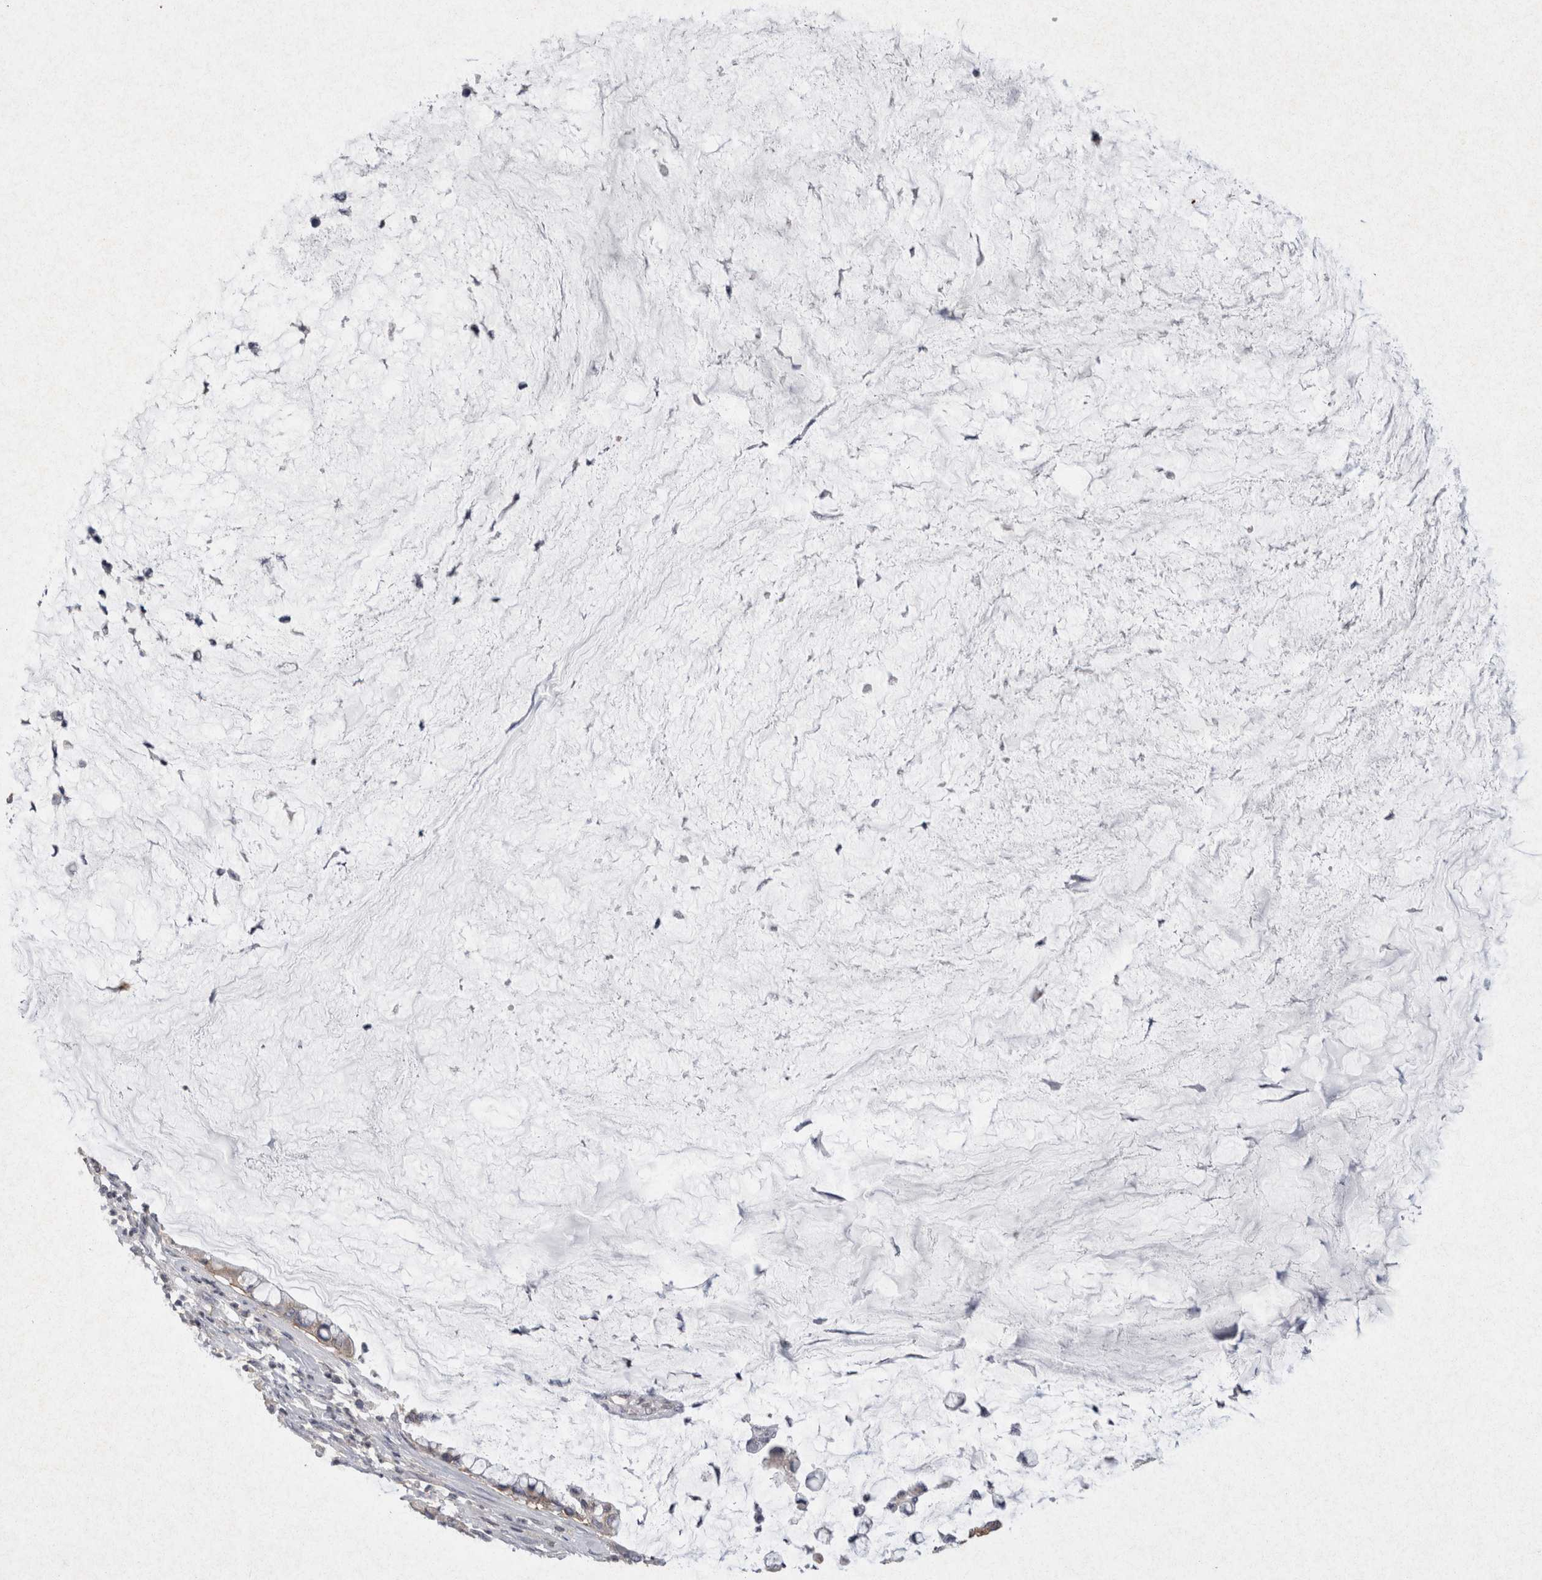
{"staining": {"intensity": "weak", "quantity": "25%-75%", "location": "cytoplasmic/membranous"}, "tissue": "pancreatic cancer", "cell_type": "Tumor cells", "image_type": "cancer", "snomed": [{"axis": "morphology", "description": "Adenocarcinoma, NOS"}, {"axis": "topography", "description": "Pancreas"}], "caption": "IHC of pancreatic adenocarcinoma demonstrates low levels of weak cytoplasmic/membranous expression in approximately 25%-75% of tumor cells. The protein of interest is stained brown, and the nuclei are stained in blue (DAB (3,3'-diaminobenzidine) IHC with brightfield microscopy, high magnification).", "gene": "CNTFR", "patient": {"sex": "male", "age": 41}}